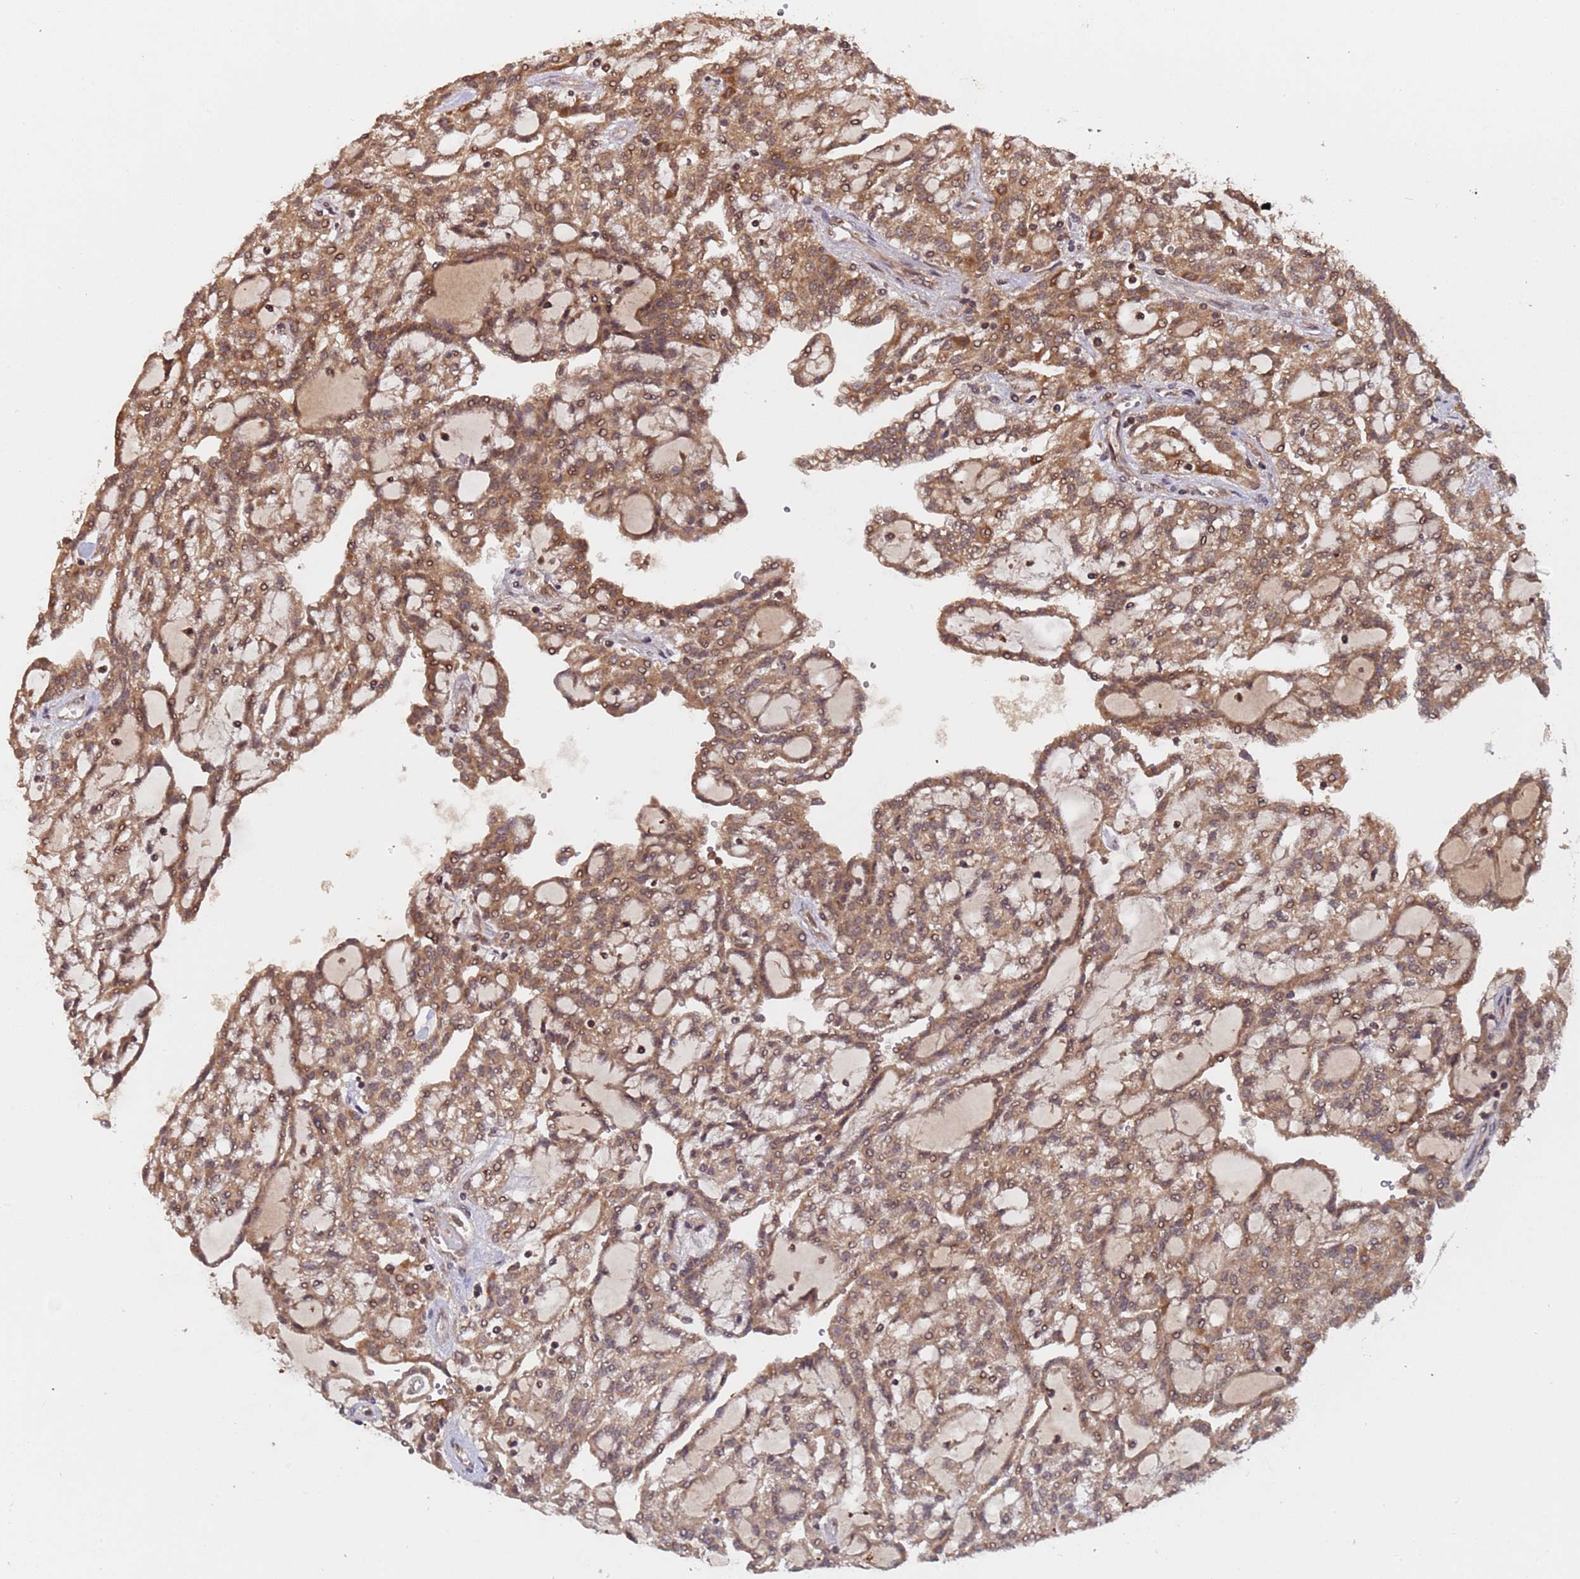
{"staining": {"intensity": "moderate", "quantity": ">75%", "location": "cytoplasmic/membranous,nuclear"}, "tissue": "renal cancer", "cell_type": "Tumor cells", "image_type": "cancer", "snomed": [{"axis": "morphology", "description": "Adenocarcinoma, NOS"}, {"axis": "topography", "description": "Kidney"}], "caption": "This photomicrograph demonstrates renal adenocarcinoma stained with IHC to label a protein in brown. The cytoplasmic/membranous and nuclear of tumor cells show moderate positivity for the protein. Nuclei are counter-stained blue.", "gene": "ERI1", "patient": {"sex": "male", "age": 63}}